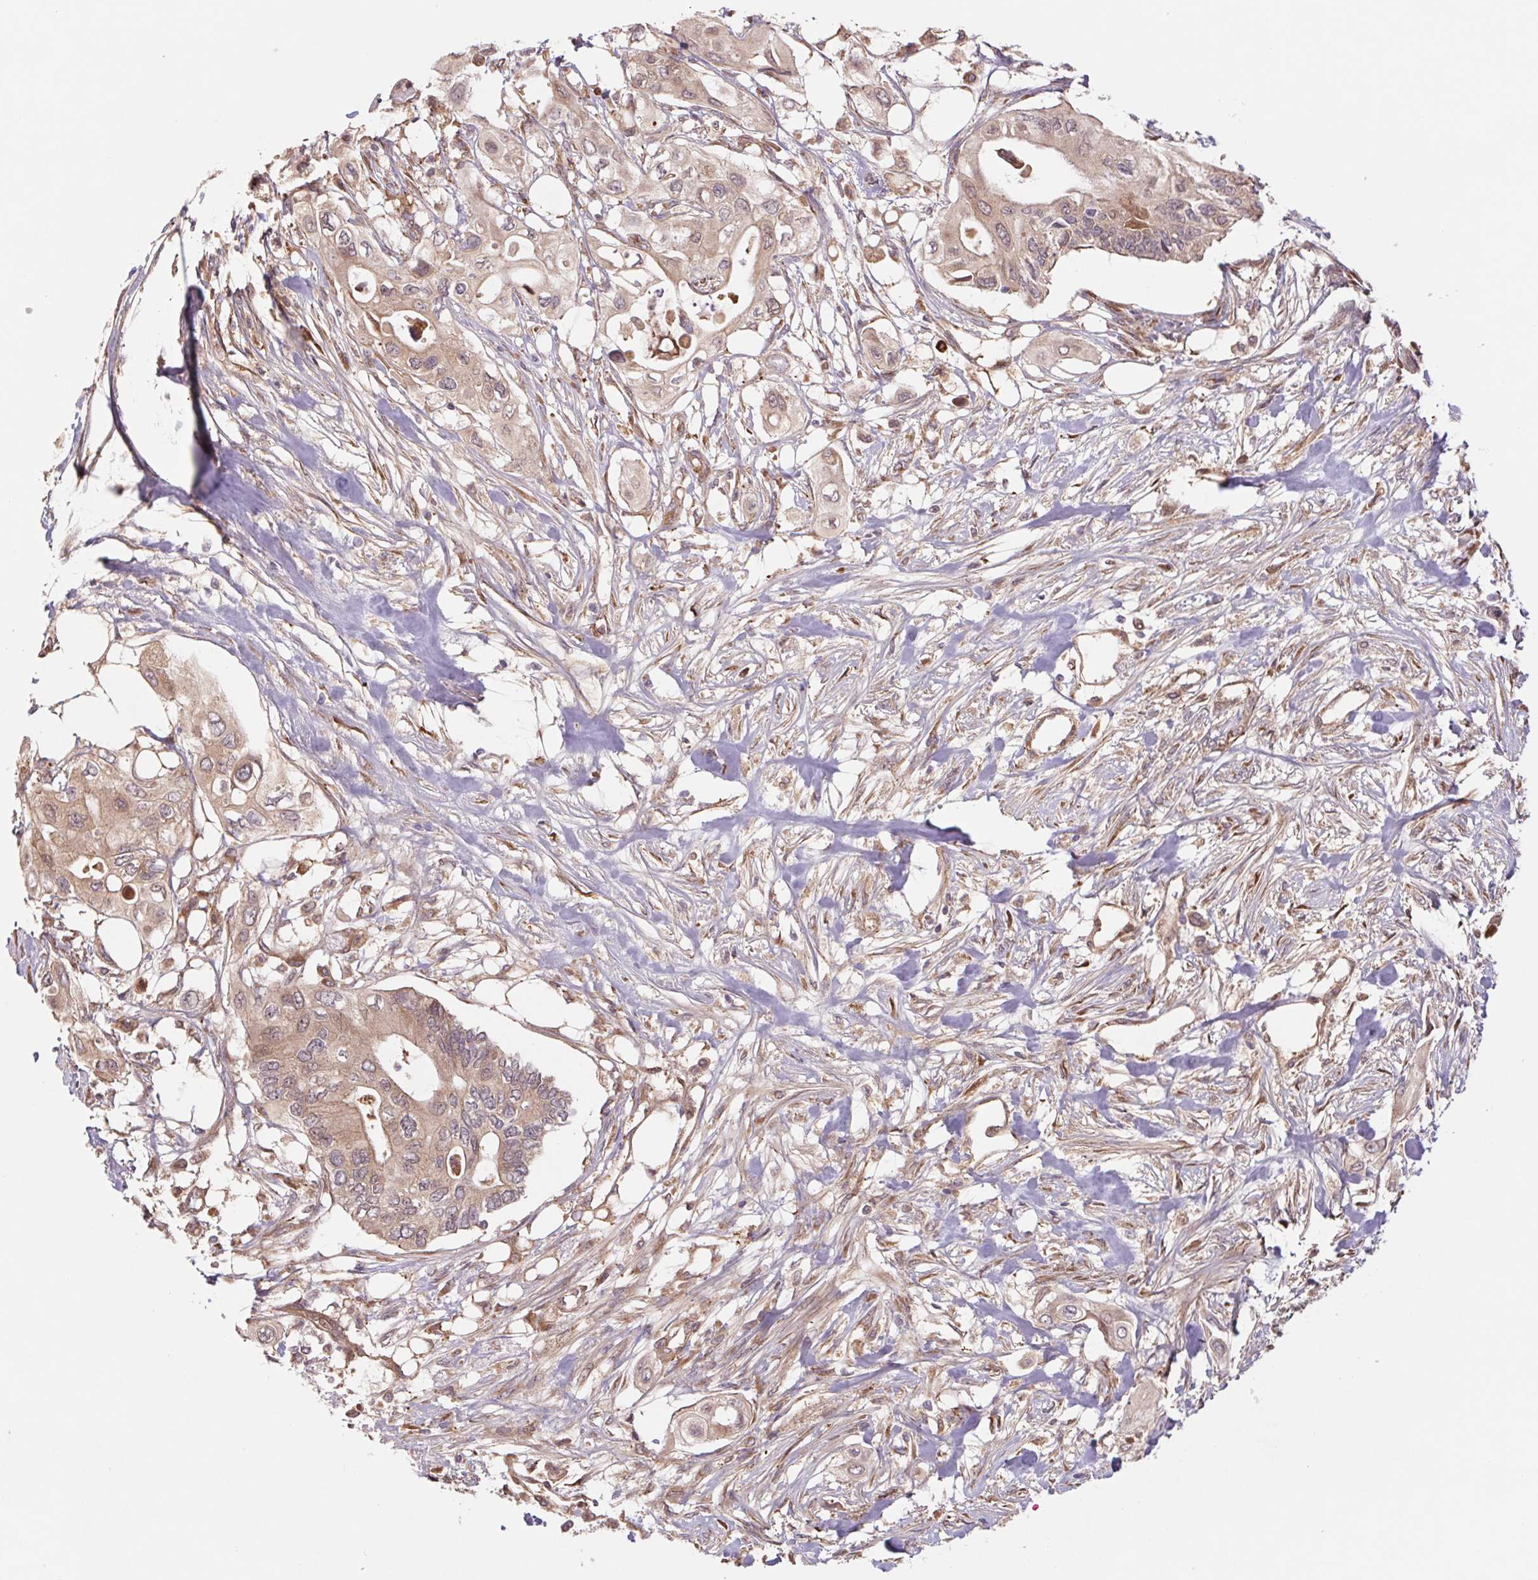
{"staining": {"intensity": "weak", "quantity": "25%-75%", "location": "cytoplasmic/membranous"}, "tissue": "pancreatic cancer", "cell_type": "Tumor cells", "image_type": "cancer", "snomed": [{"axis": "morphology", "description": "Adenocarcinoma, NOS"}, {"axis": "topography", "description": "Pancreas"}], "caption": "Immunohistochemistry (IHC) micrograph of neoplastic tissue: human pancreatic cancer stained using immunohistochemistry (IHC) reveals low levels of weak protein expression localized specifically in the cytoplasmic/membranous of tumor cells, appearing as a cytoplasmic/membranous brown color.", "gene": "RRM1", "patient": {"sex": "female", "age": 63}}